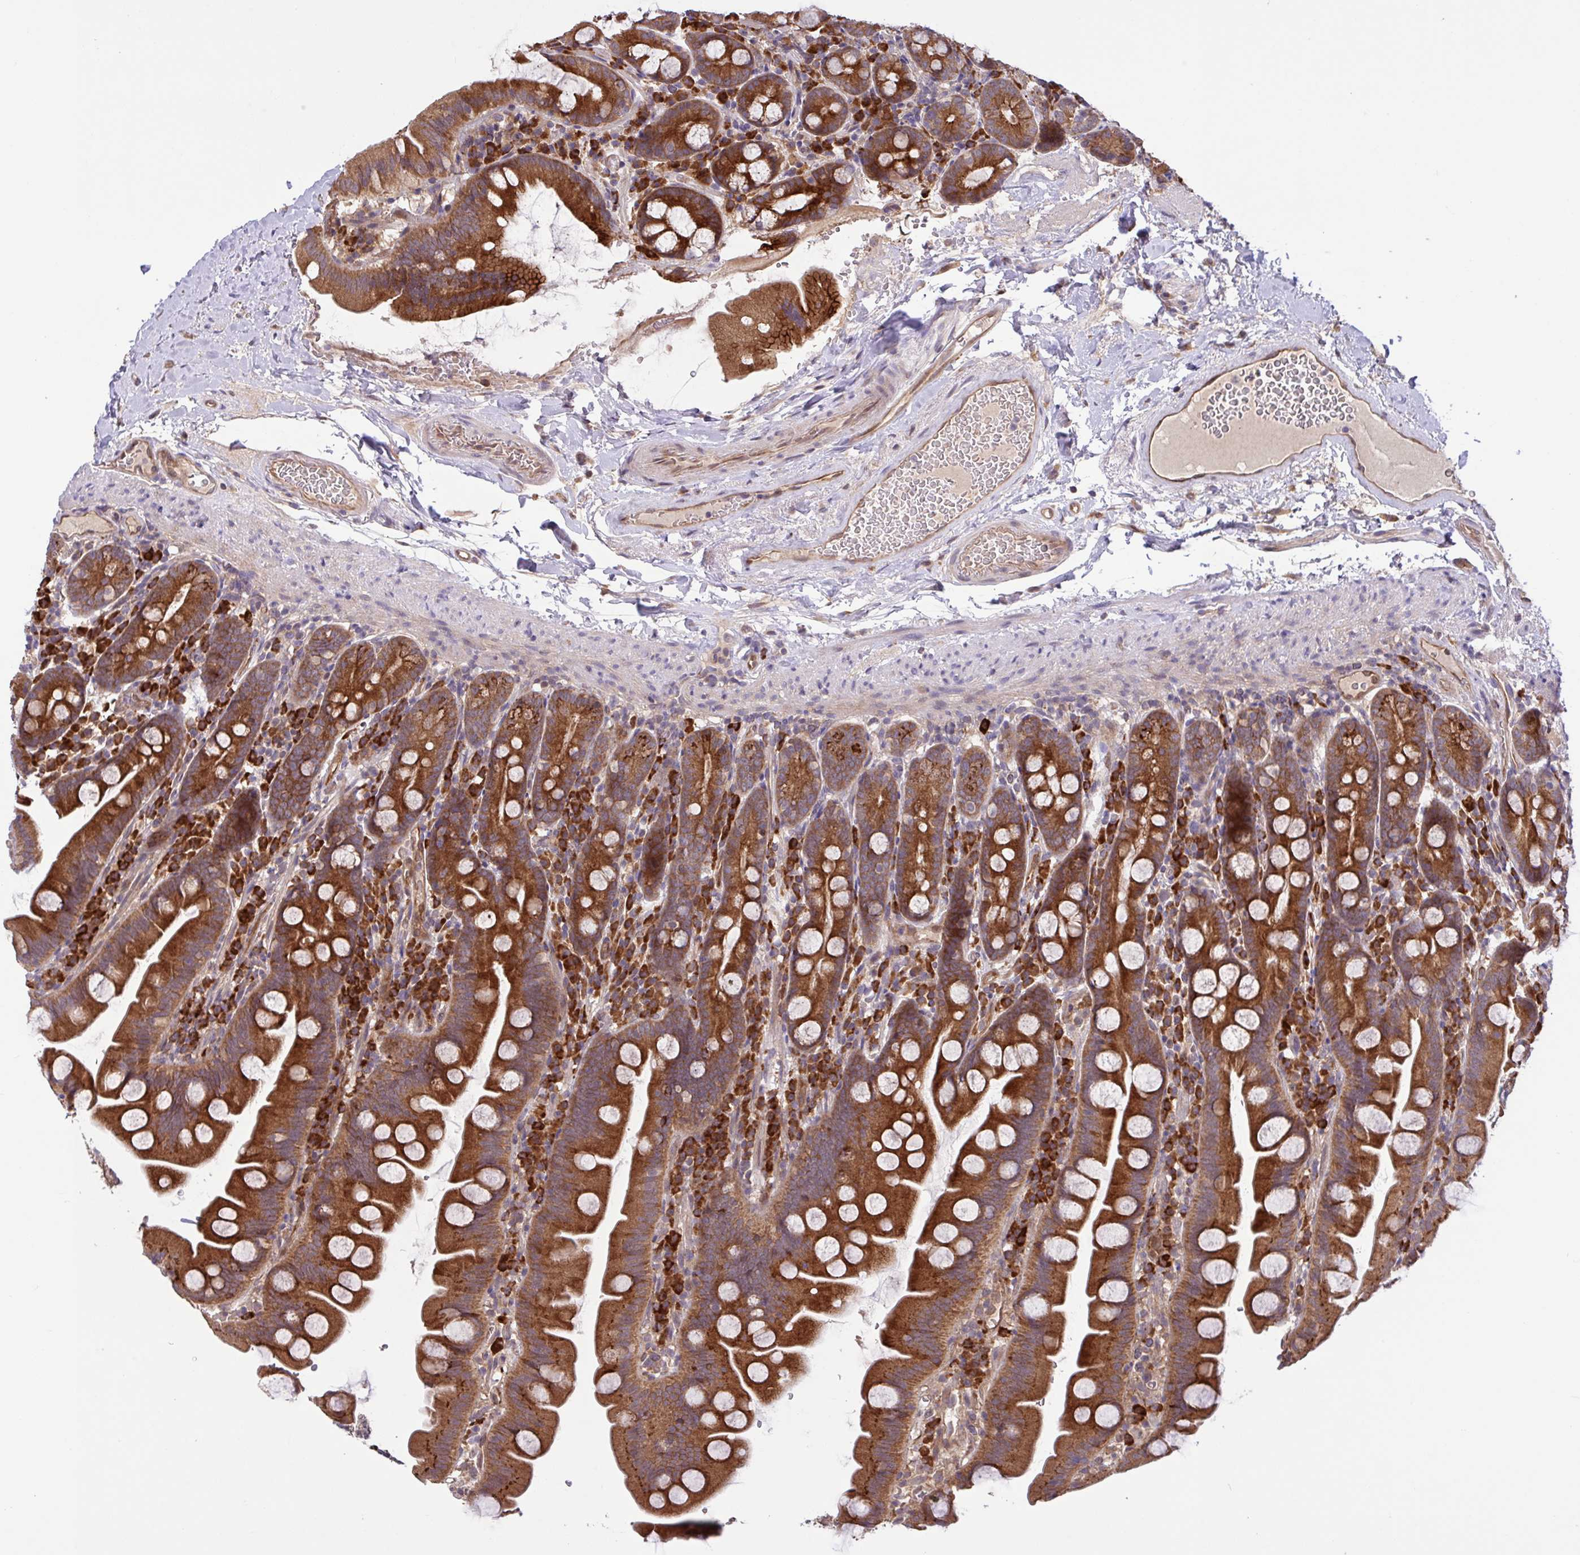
{"staining": {"intensity": "strong", "quantity": ">75%", "location": "cytoplasmic/membranous"}, "tissue": "small intestine", "cell_type": "Glandular cells", "image_type": "normal", "snomed": [{"axis": "morphology", "description": "Normal tissue, NOS"}, {"axis": "topography", "description": "Small intestine"}], "caption": "Brown immunohistochemical staining in normal human small intestine displays strong cytoplasmic/membranous staining in approximately >75% of glandular cells.", "gene": "INTS10", "patient": {"sex": "female", "age": 68}}